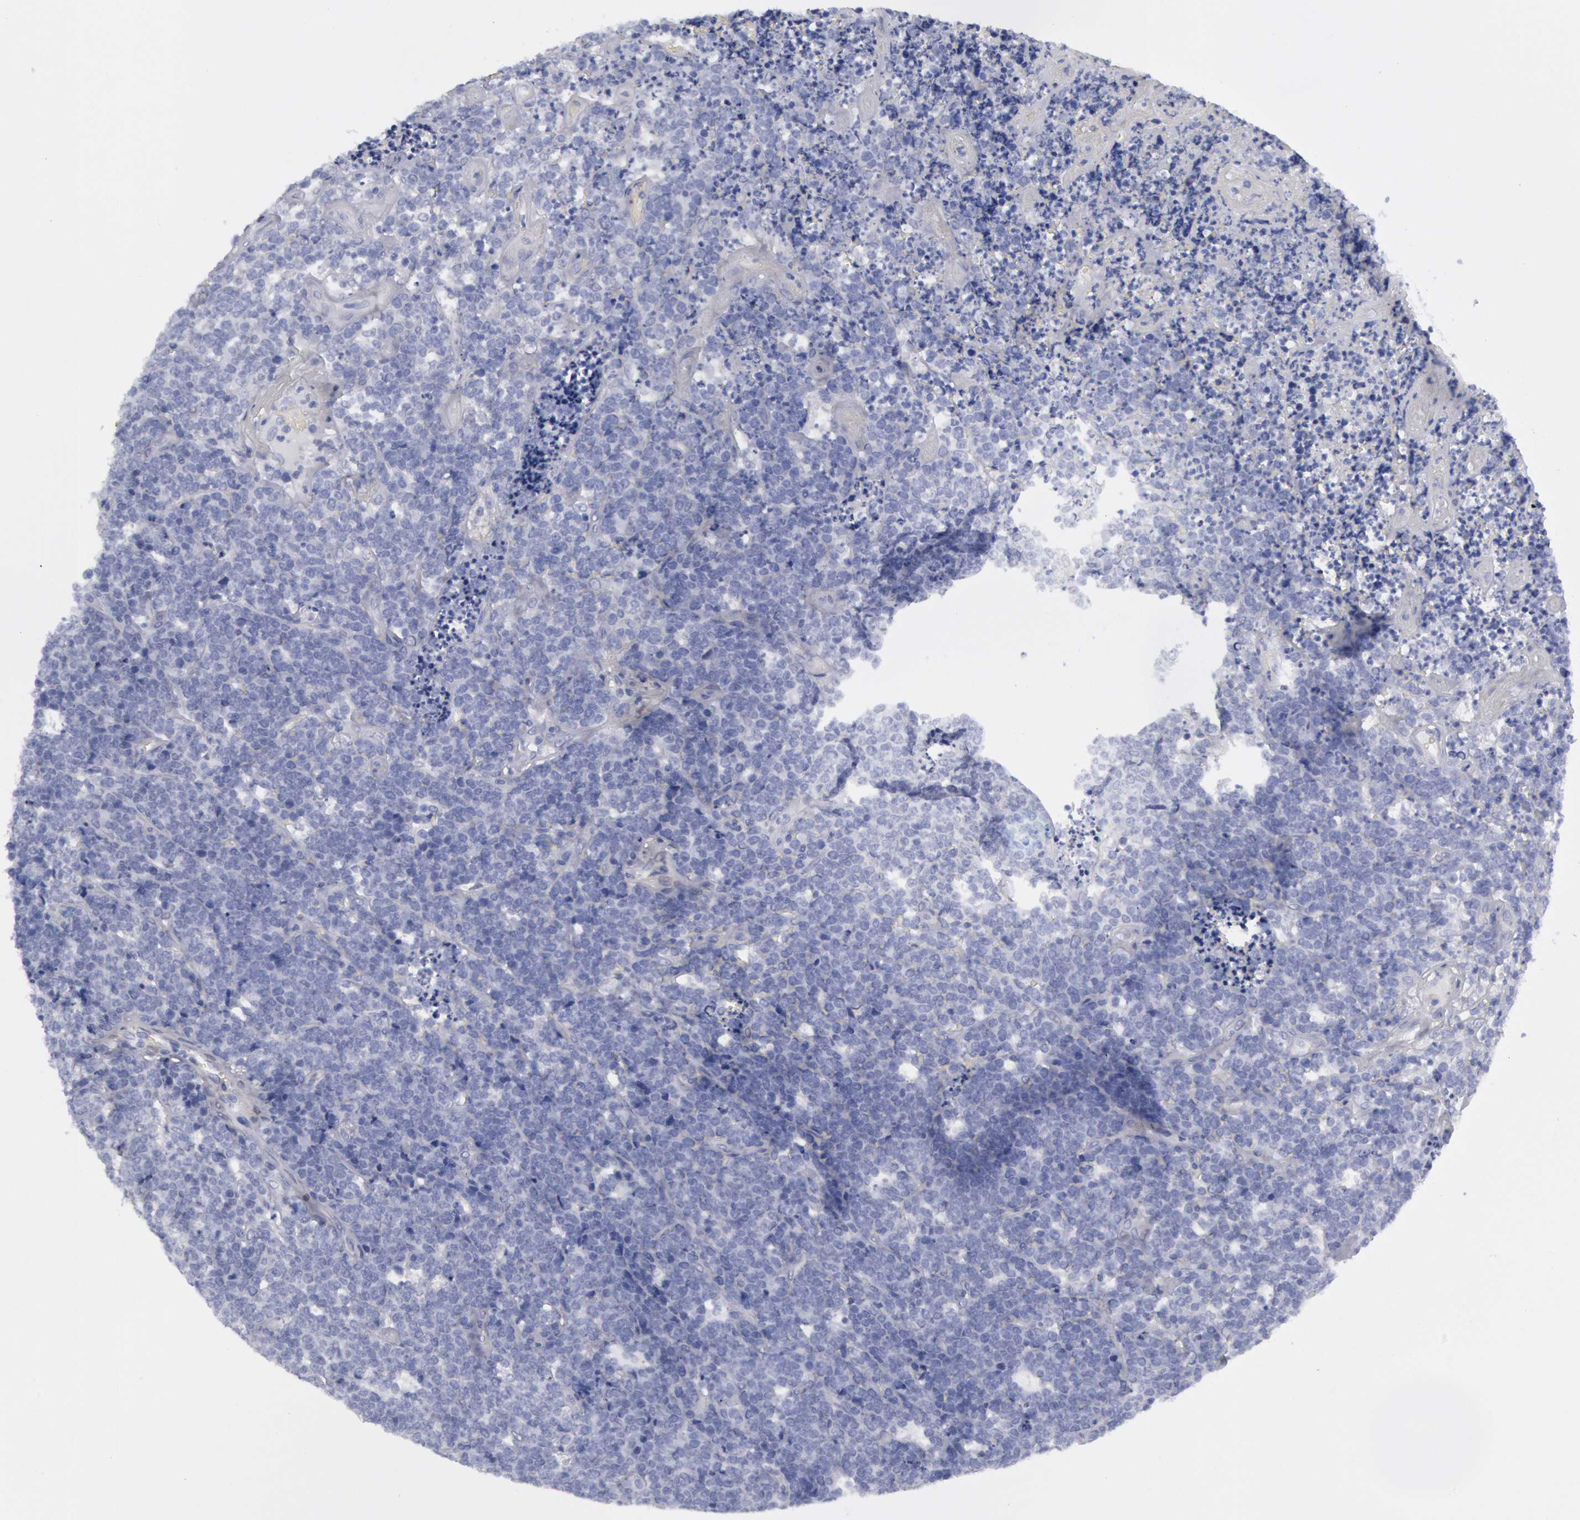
{"staining": {"intensity": "negative", "quantity": "none", "location": "none"}, "tissue": "lymphoma", "cell_type": "Tumor cells", "image_type": "cancer", "snomed": [{"axis": "morphology", "description": "Malignant lymphoma, non-Hodgkin's type, High grade"}, {"axis": "topography", "description": "Small intestine"}, {"axis": "topography", "description": "Colon"}], "caption": "There is no significant positivity in tumor cells of malignant lymphoma, non-Hodgkin's type (high-grade).", "gene": "FHL1", "patient": {"sex": "male", "age": 8}}